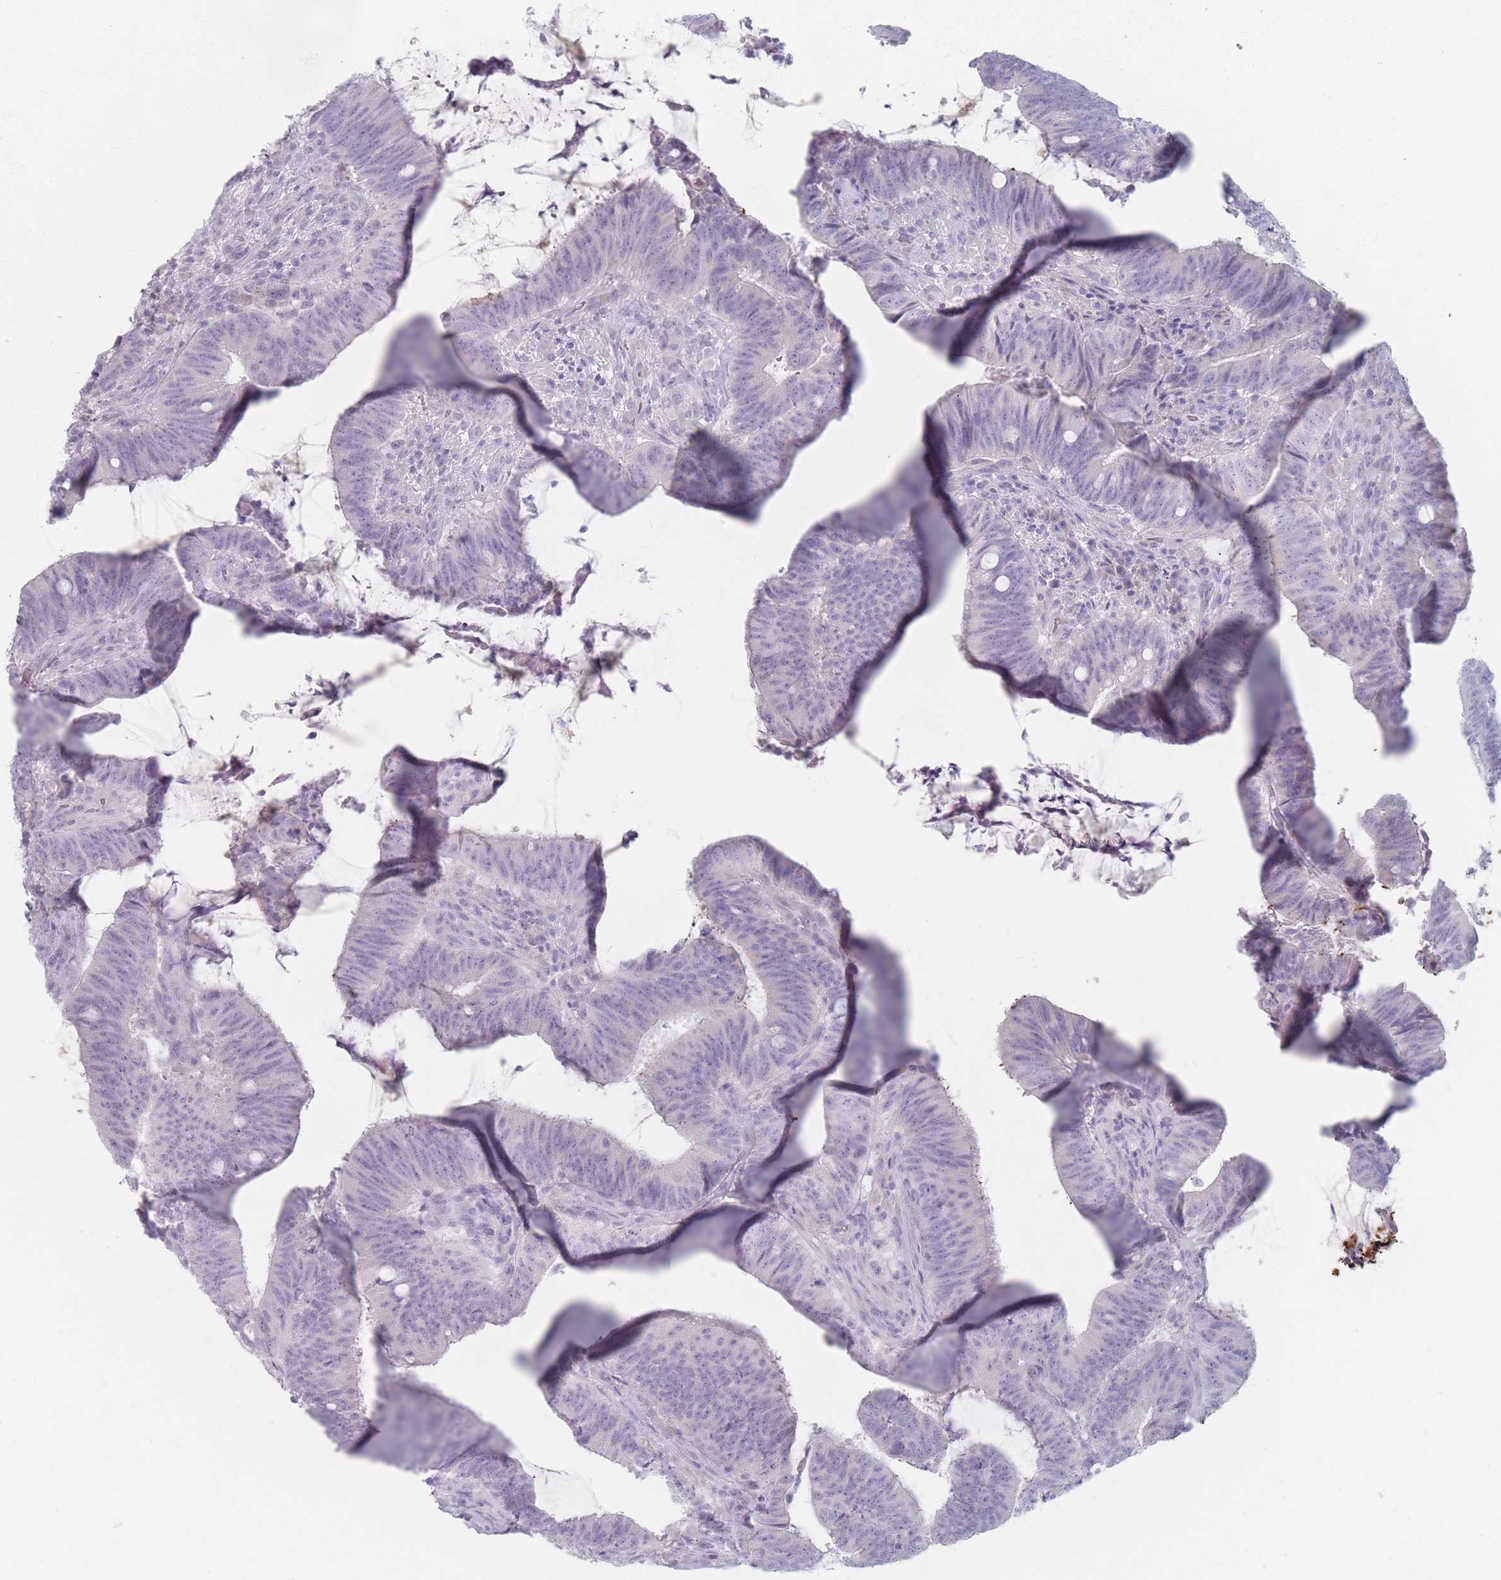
{"staining": {"intensity": "negative", "quantity": "none", "location": "none"}, "tissue": "colorectal cancer", "cell_type": "Tumor cells", "image_type": "cancer", "snomed": [{"axis": "morphology", "description": "Adenocarcinoma, NOS"}, {"axis": "topography", "description": "Colon"}], "caption": "Colorectal cancer (adenocarcinoma) stained for a protein using IHC displays no positivity tumor cells.", "gene": "PIGM", "patient": {"sex": "female", "age": 43}}